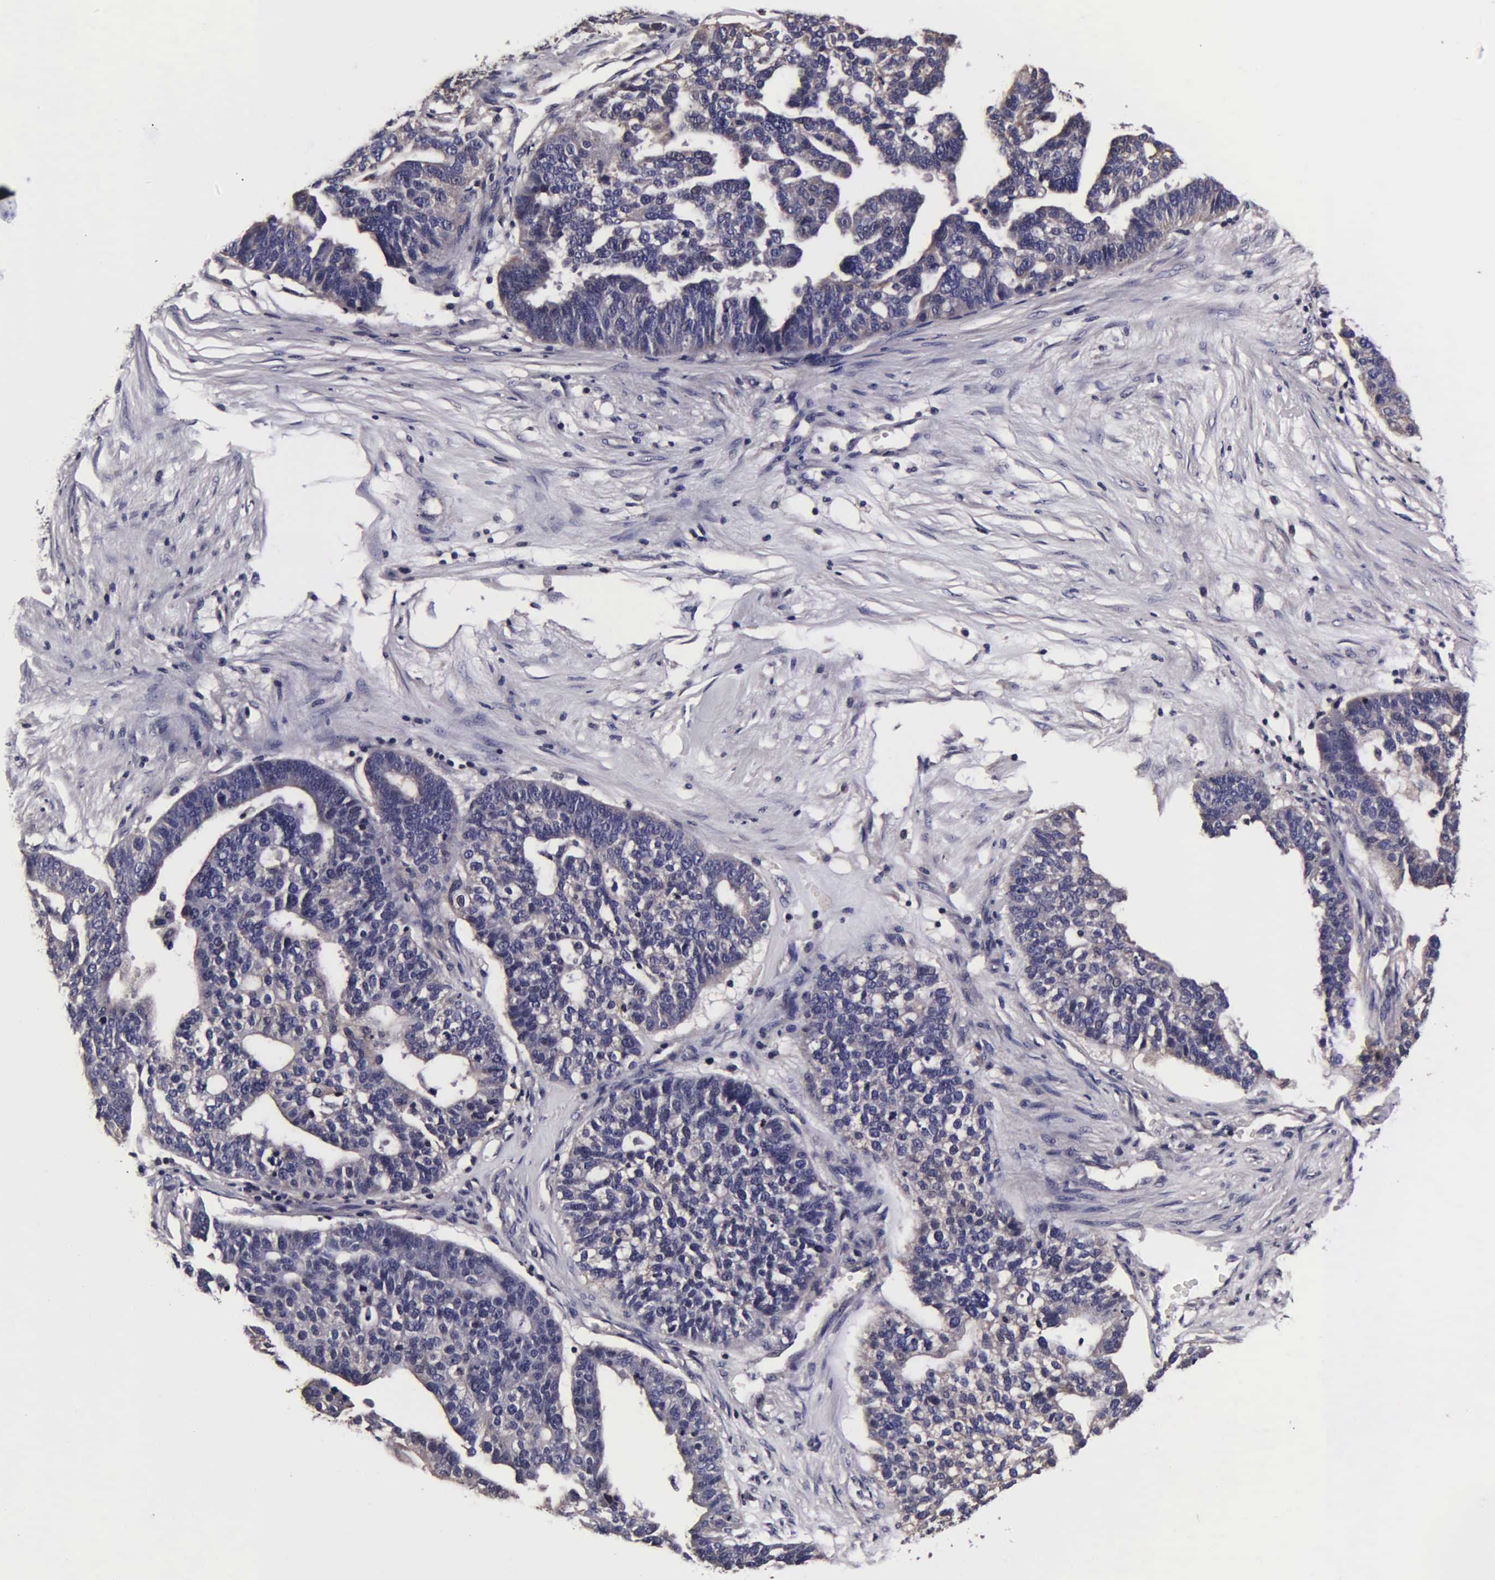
{"staining": {"intensity": "negative", "quantity": "none", "location": "none"}, "tissue": "ovarian cancer", "cell_type": "Tumor cells", "image_type": "cancer", "snomed": [{"axis": "morphology", "description": "Cystadenocarcinoma, serous, NOS"}, {"axis": "topography", "description": "Ovary"}], "caption": "Ovarian serous cystadenocarcinoma was stained to show a protein in brown. There is no significant positivity in tumor cells.", "gene": "PSMA3", "patient": {"sex": "female", "age": 59}}